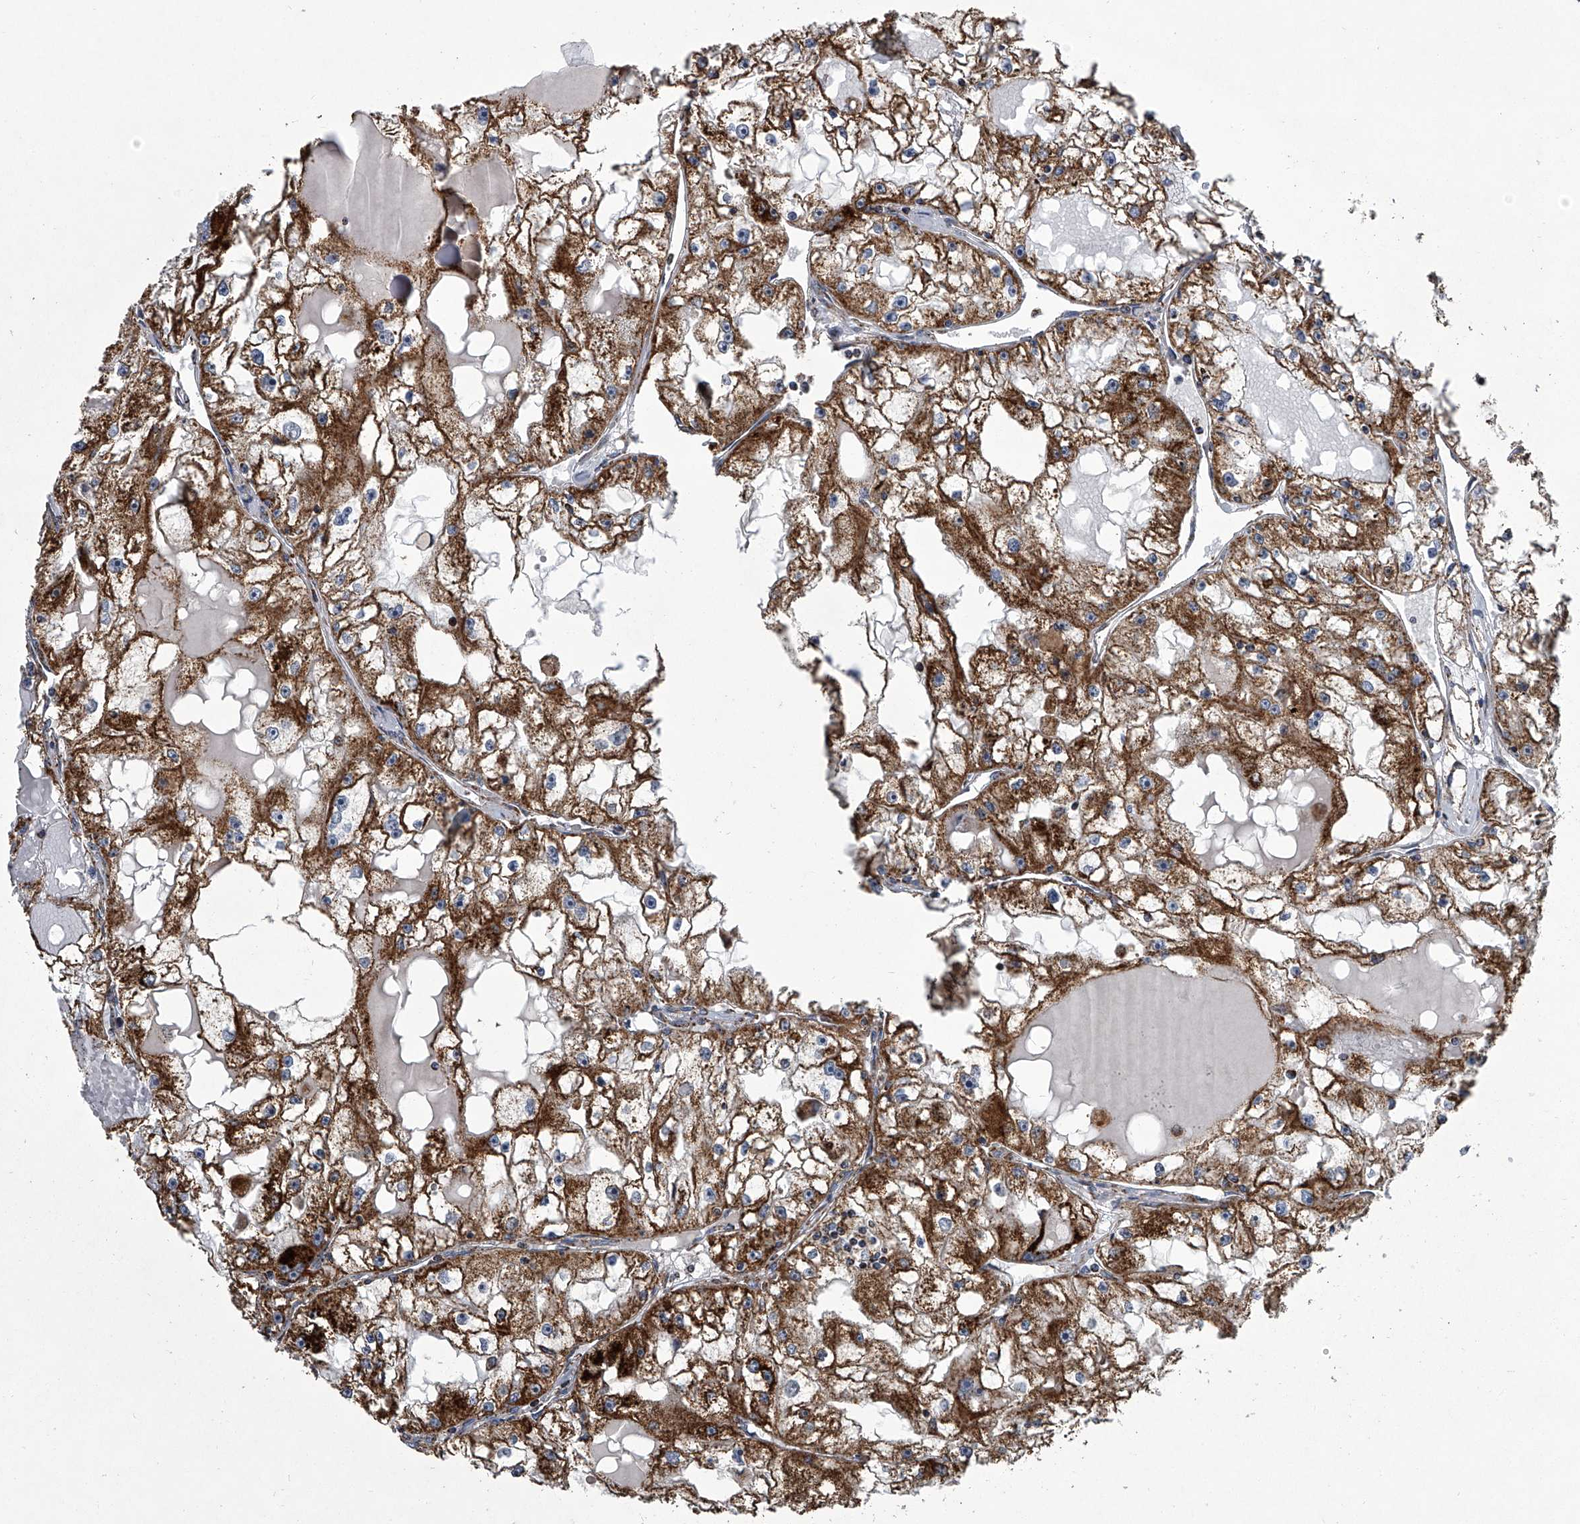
{"staining": {"intensity": "strong", "quantity": ">75%", "location": "cytoplasmic/membranous"}, "tissue": "renal cancer", "cell_type": "Tumor cells", "image_type": "cancer", "snomed": [{"axis": "morphology", "description": "Adenocarcinoma, NOS"}, {"axis": "topography", "description": "Kidney"}], "caption": "An immunohistochemistry (IHC) photomicrograph of tumor tissue is shown. Protein staining in brown labels strong cytoplasmic/membranous positivity in renal cancer (adenocarcinoma) within tumor cells.", "gene": "ZC3H15", "patient": {"sex": "male", "age": 56}}